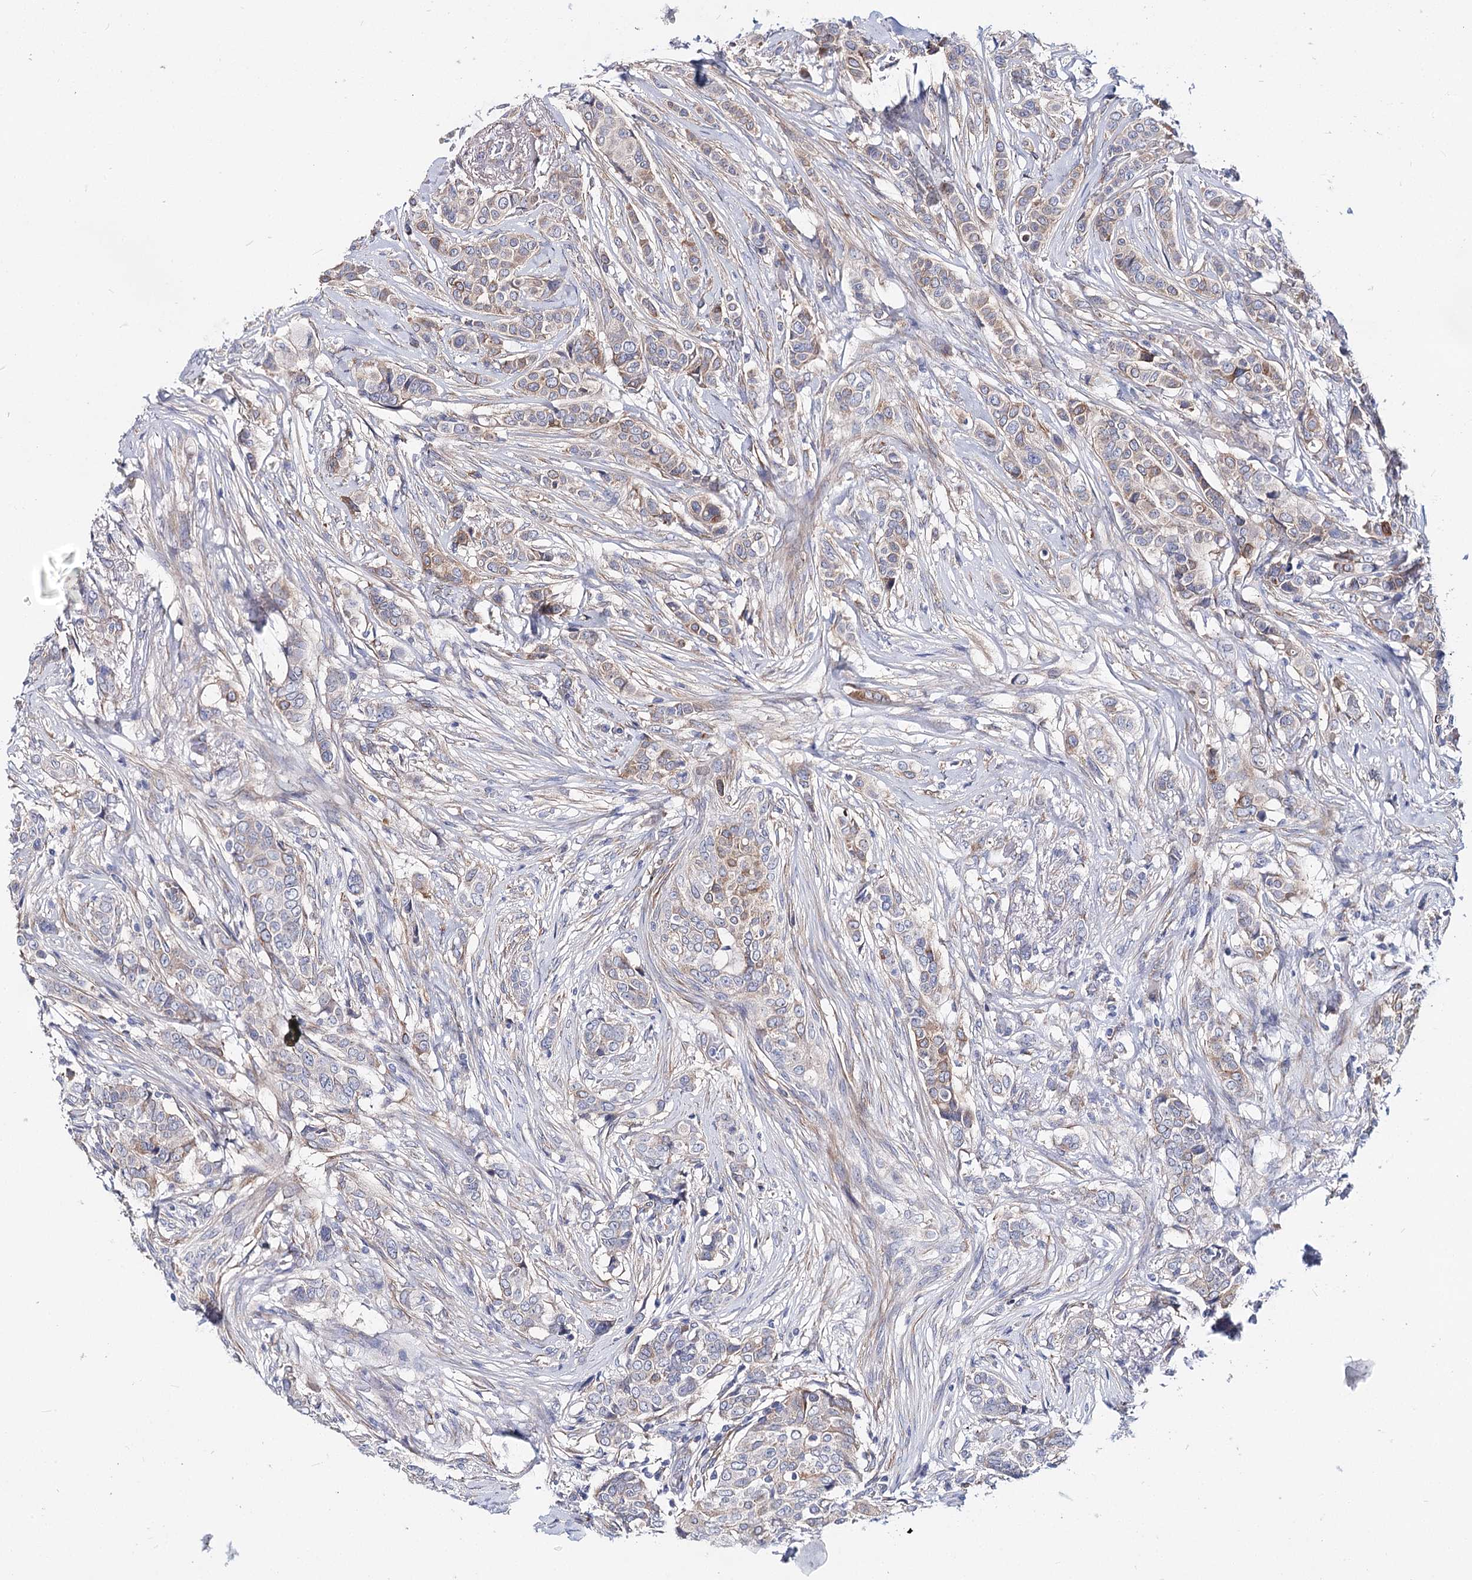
{"staining": {"intensity": "weak", "quantity": "<25%", "location": "cytoplasmic/membranous"}, "tissue": "breast cancer", "cell_type": "Tumor cells", "image_type": "cancer", "snomed": [{"axis": "morphology", "description": "Lobular carcinoma"}, {"axis": "topography", "description": "Breast"}], "caption": "The immunohistochemistry histopathology image has no significant staining in tumor cells of breast cancer (lobular carcinoma) tissue.", "gene": "TEX12", "patient": {"sex": "female", "age": 51}}